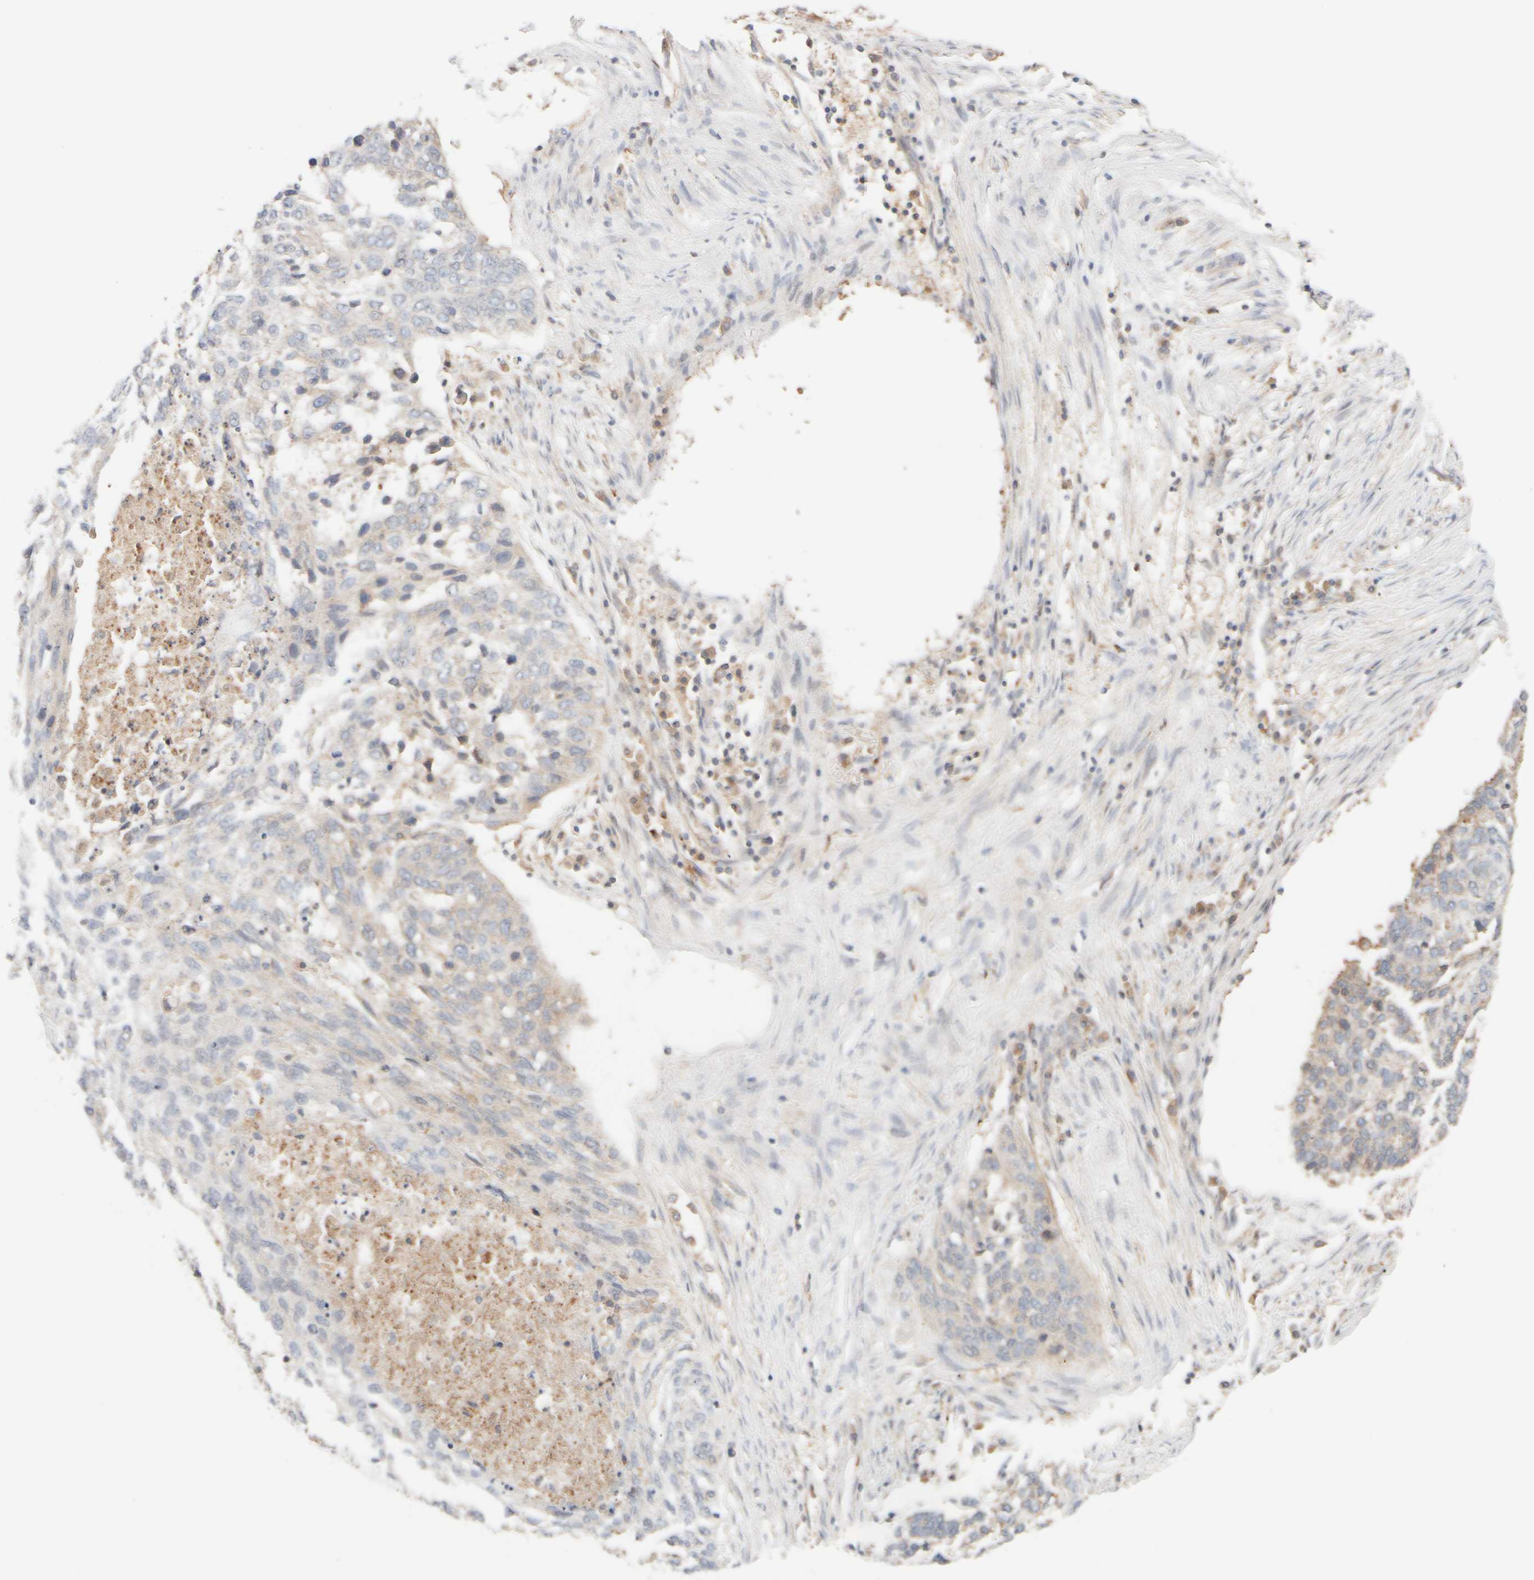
{"staining": {"intensity": "negative", "quantity": "none", "location": "none"}, "tissue": "lung cancer", "cell_type": "Tumor cells", "image_type": "cancer", "snomed": [{"axis": "morphology", "description": "Squamous cell carcinoma, NOS"}, {"axis": "topography", "description": "Lung"}], "caption": "Human lung squamous cell carcinoma stained for a protein using immunohistochemistry (IHC) exhibits no positivity in tumor cells.", "gene": "RABEP1", "patient": {"sex": "female", "age": 63}}